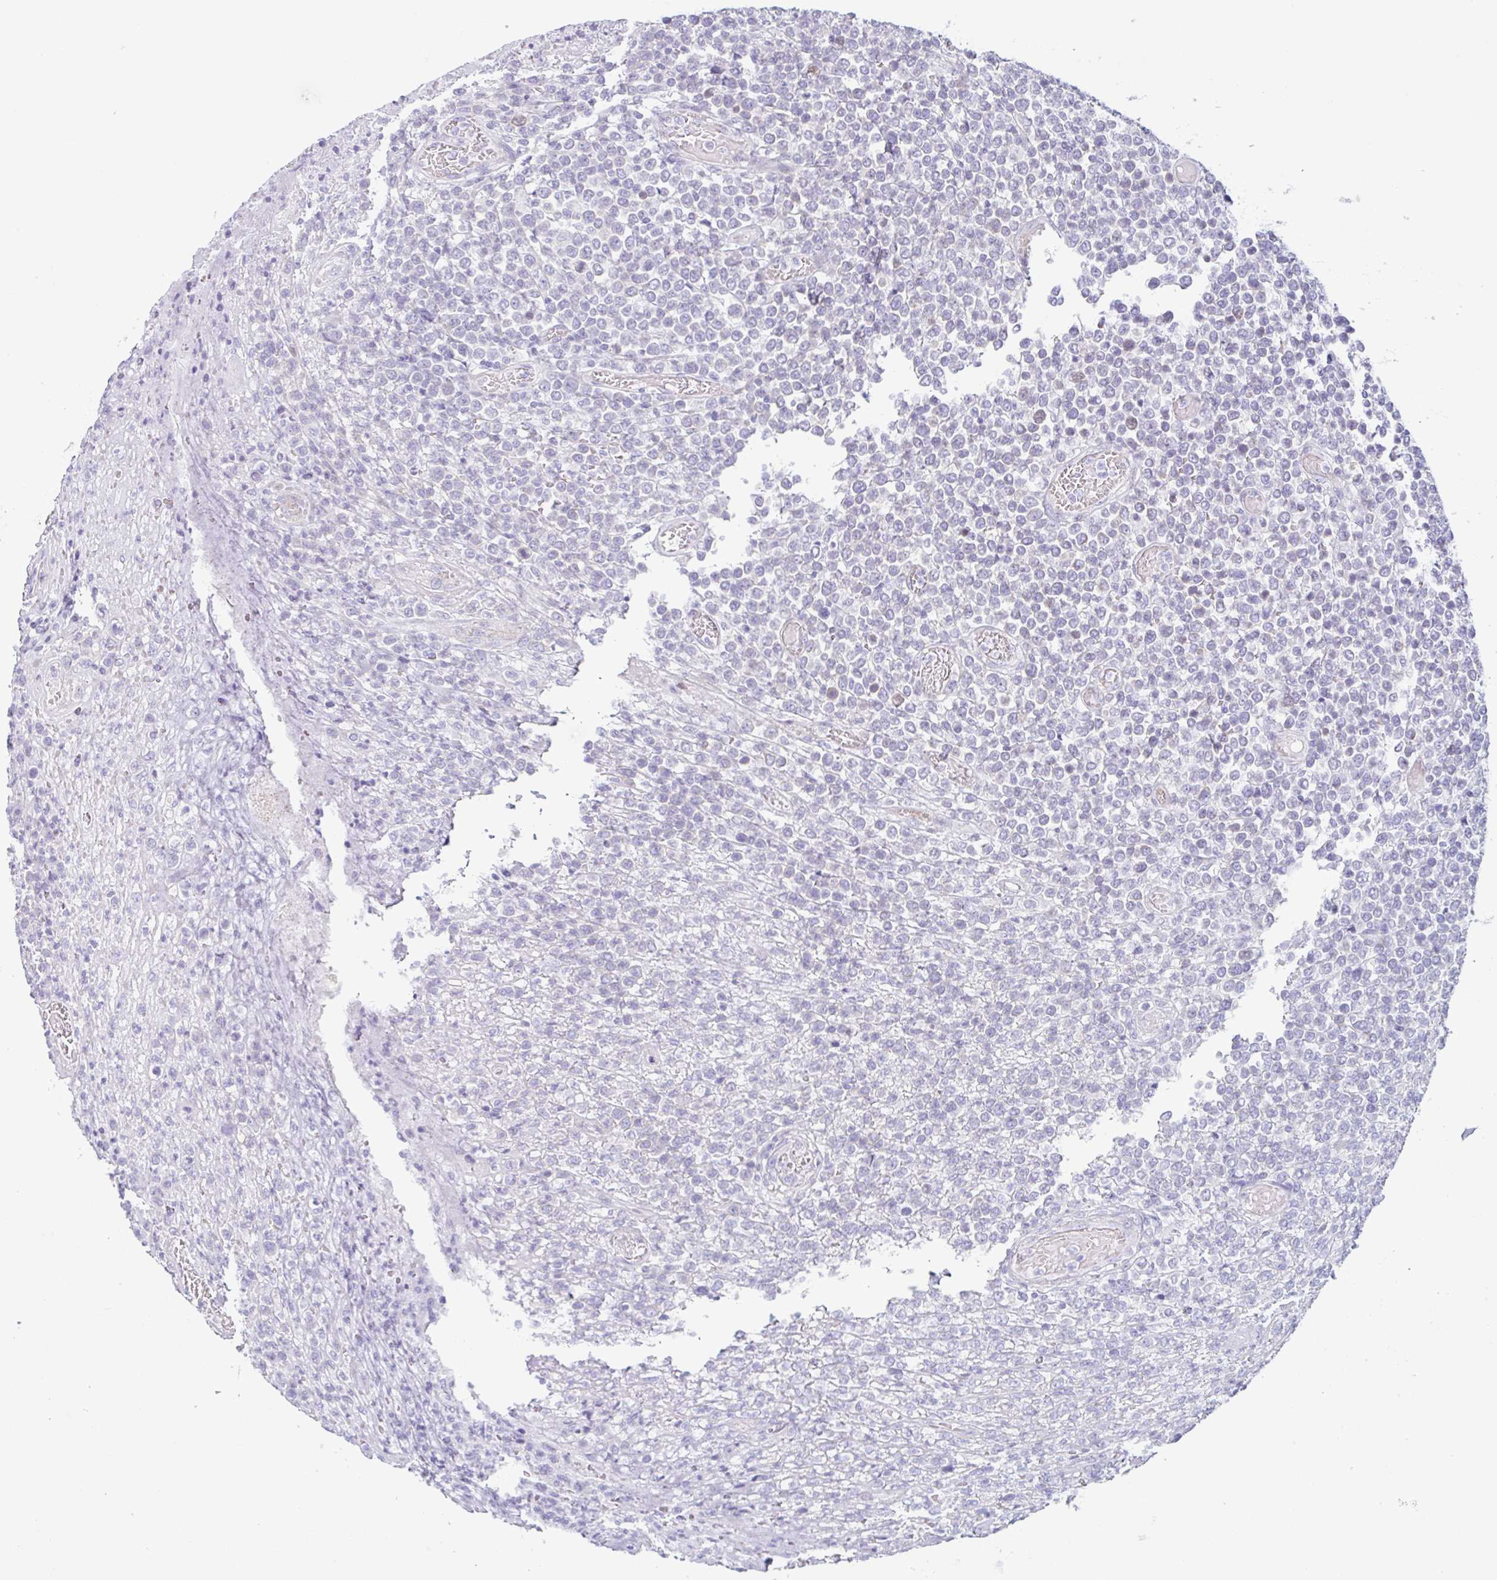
{"staining": {"intensity": "negative", "quantity": "none", "location": "none"}, "tissue": "lymphoma", "cell_type": "Tumor cells", "image_type": "cancer", "snomed": [{"axis": "morphology", "description": "Malignant lymphoma, non-Hodgkin's type, High grade"}, {"axis": "topography", "description": "Soft tissue"}], "caption": "Tumor cells are negative for brown protein staining in lymphoma.", "gene": "MYH10", "patient": {"sex": "female", "age": 56}}